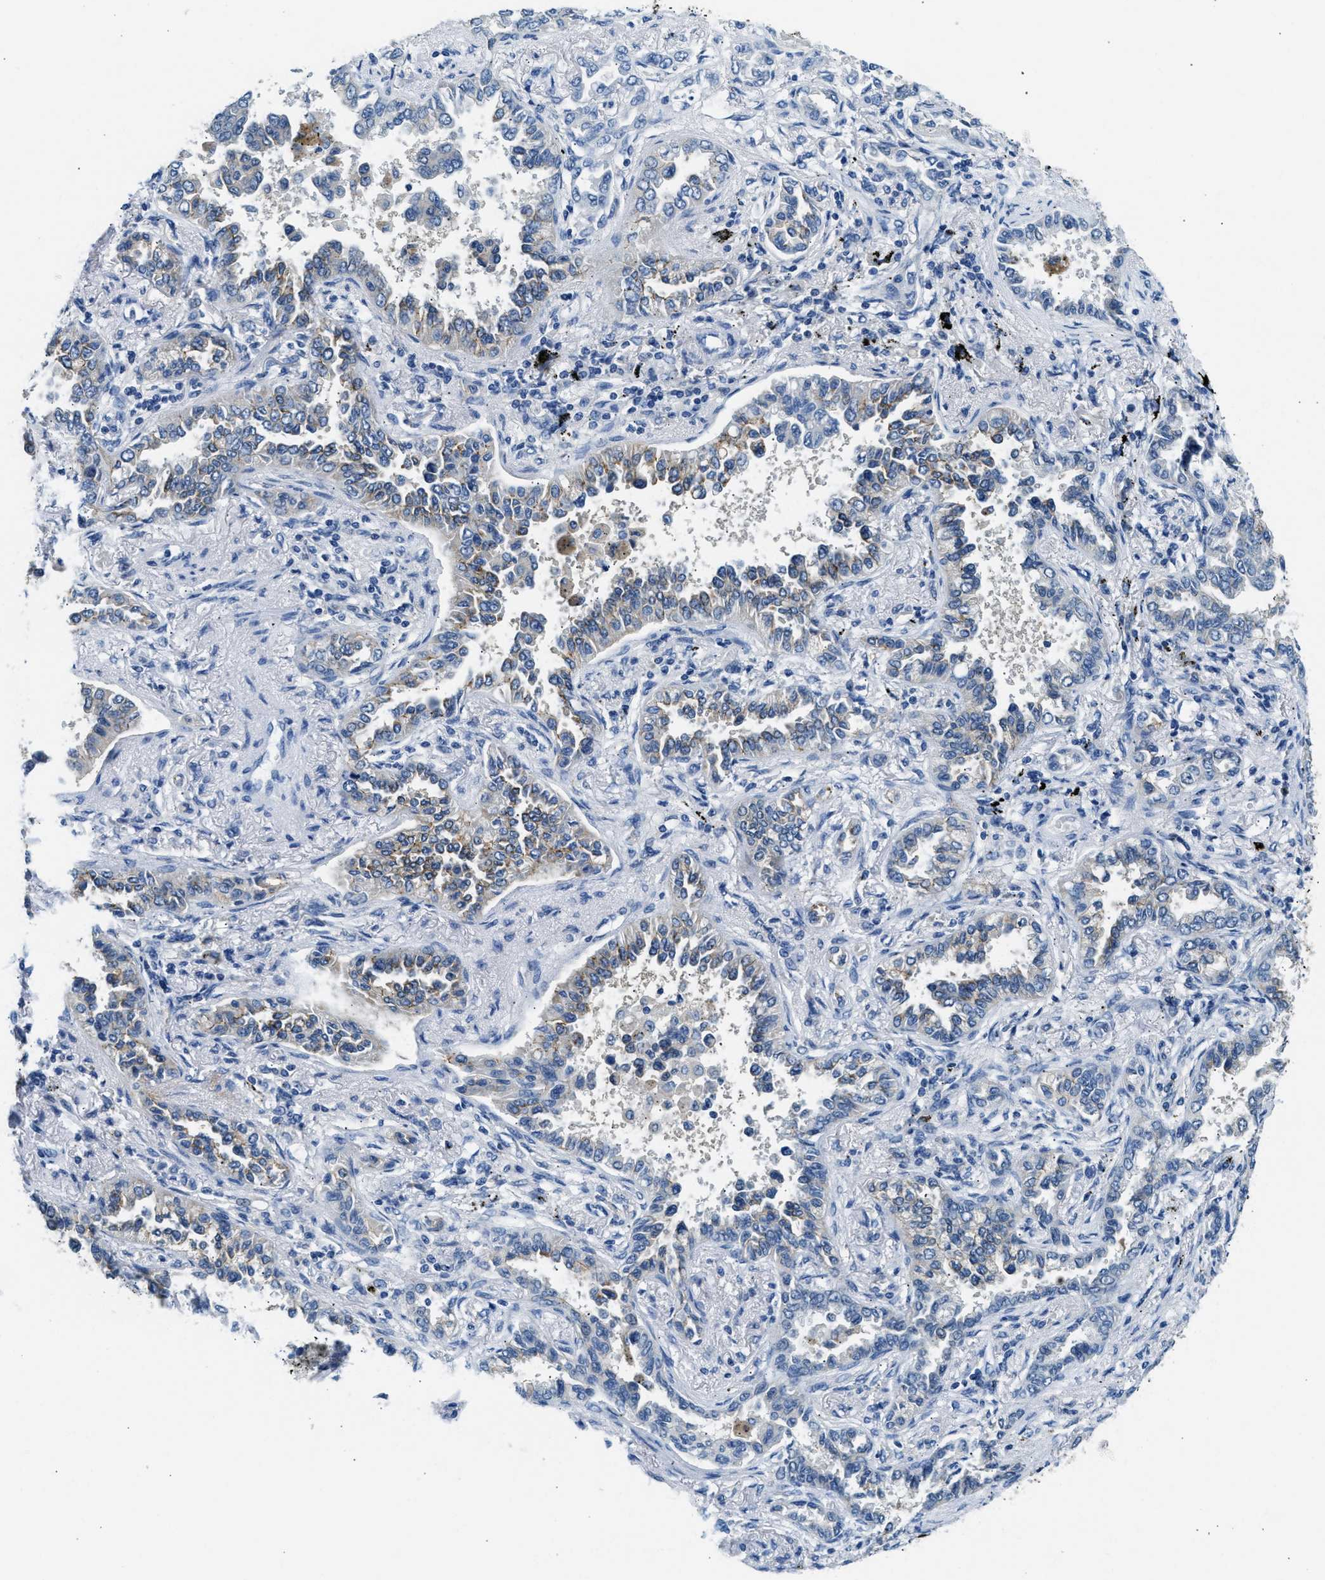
{"staining": {"intensity": "weak", "quantity": "<25%", "location": "cytoplasmic/membranous"}, "tissue": "lung cancer", "cell_type": "Tumor cells", "image_type": "cancer", "snomed": [{"axis": "morphology", "description": "Normal tissue, NOS"}, {"axis": "morphology", "description": "Adenocarcinoma, NOS"}, {"axis": "topography", "description": "Lung"}], "caption": "Immunohistochemical staining of human lung adenocarcinoma demonstrates no significant expression in tumor cells.", "gene": "CLDN18", "patient": {"sex": "male", "age": 59}}